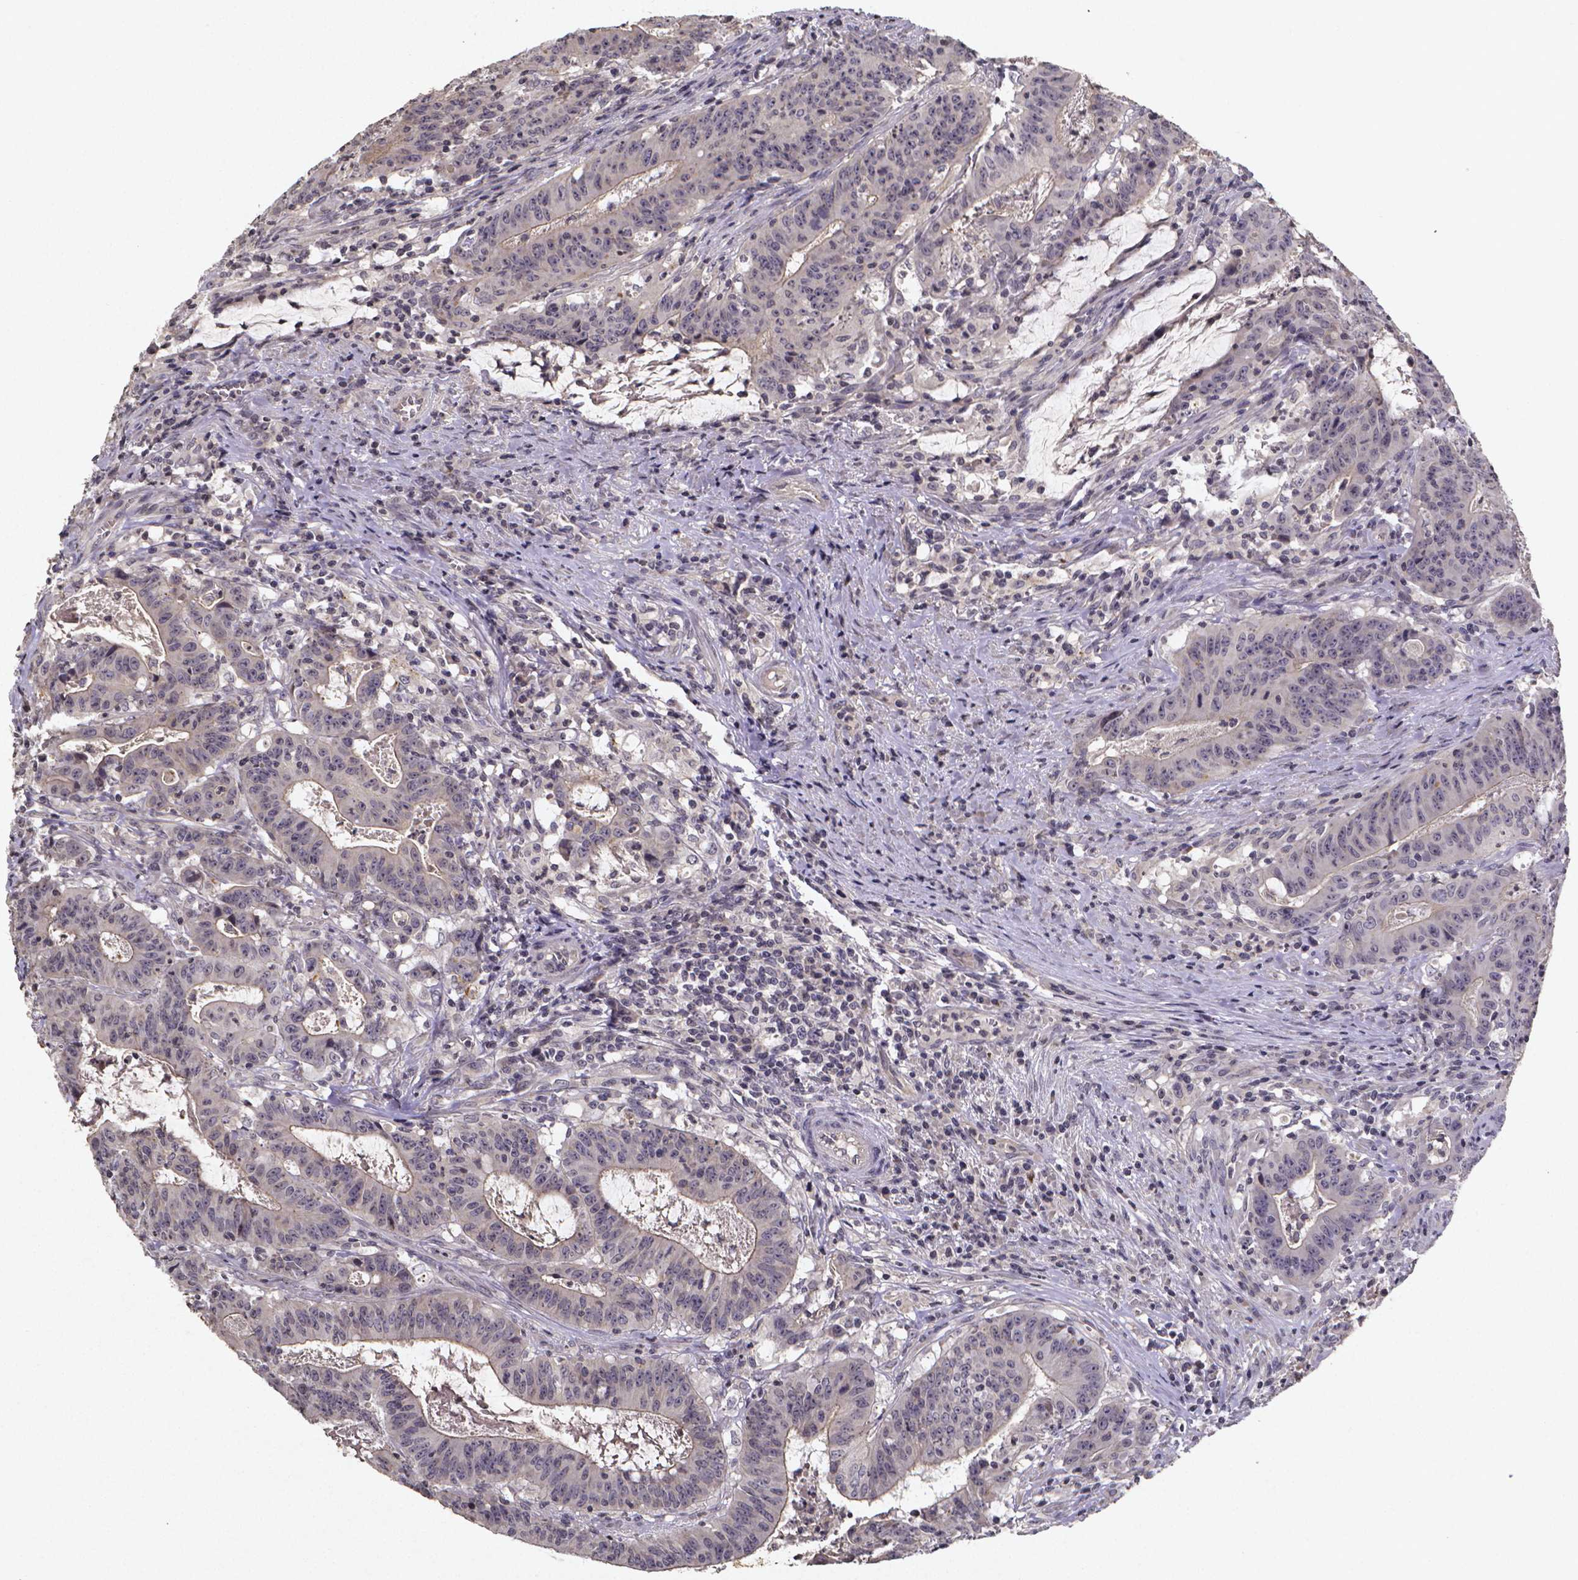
{"staining": {"intensity": "weak", "quantity": "<25%", "location": "cytoplasmic/membranous"}, "tissue": "colorectal cancer", "cell_type": "Tumor cells", "image_type": "cancer", "snomed": [{"axis": "morphology", "description": "Adenocarcinoma, NOS"}, {"axis": "topography", "description": "Colon"}], "caption": "Colorectal adenocarcinoma was stained to show a protein in brown. There is no significant staining in tumor cells.", "gene": "TP73", "patient": {"sex": "male", "age": 33}}